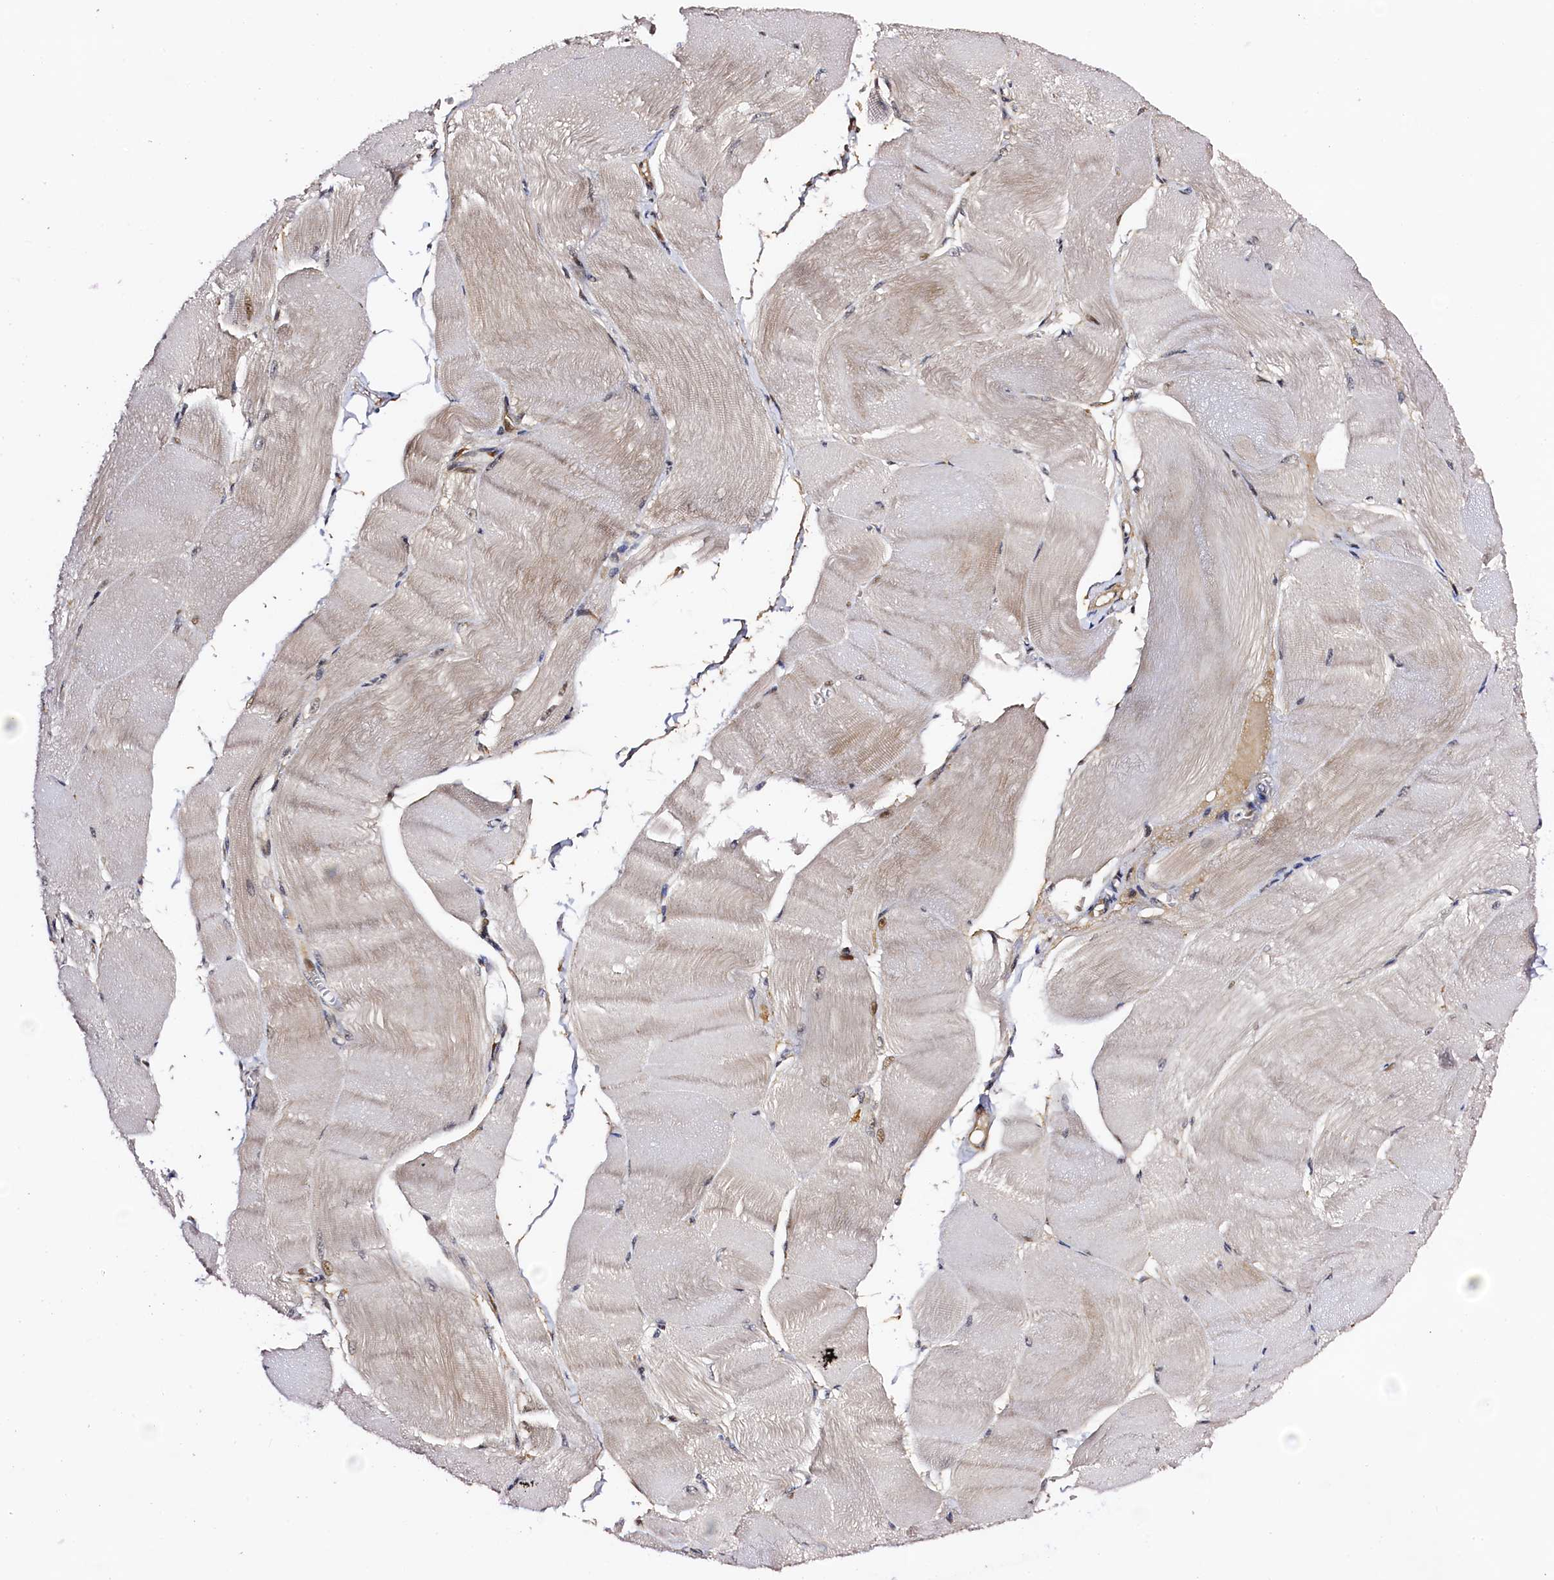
{"staining": {"intensity": "moderate", "quantity": "25%-75%", "location": "cytoplasmic/membranous"}, "tissue": "skeletal muscle", "cell_type": "Myocytes", "image_type": "normal", "snomed": [{"axis": "morphology", "description": "Normal tissue, NOS"}, {"axis": "morphology", "description": "Basal cell carcinoma"}, {"axis": "topography", "description": "Skeletal muscle"}], "caption": "Immunohistochemical staining of benign human skeletal muscle exhibits 25%-75% levels of moderate cytoplasmic/membranous protein staining in about 25%-75% of myocytes. The protein is stained brown, and the nuclei are stained in blue (DAB IHC with brightfield microscopy, high magnification).", "gene": "RBFA", "patient": {"sex": "female", "age": 64}}